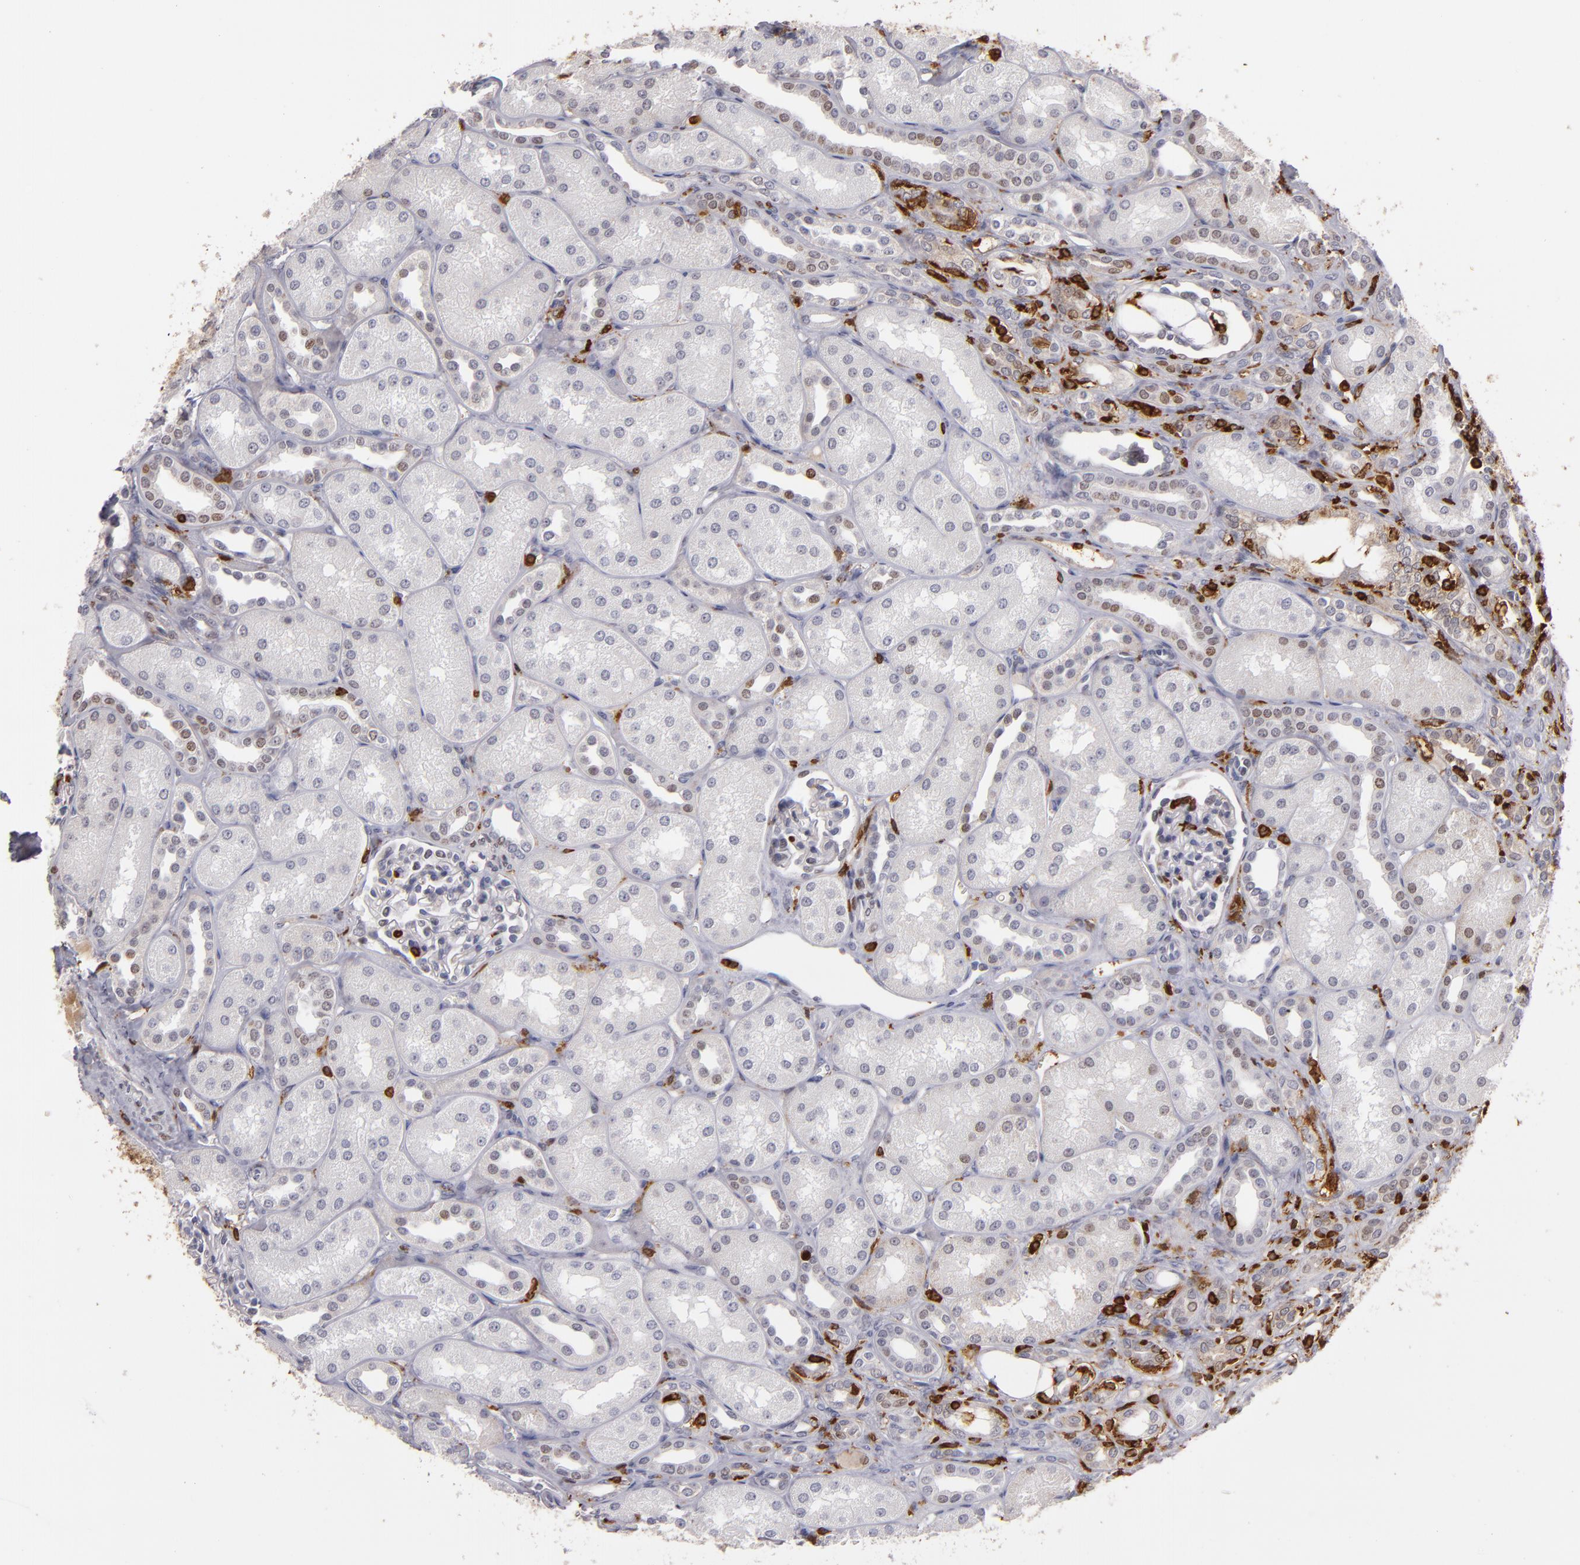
{"staining": {"intensity": "weak", "quantity": "<25%", "location": "nuclear"}, "tissue": "kidney", "cell_type": "Cells in glomeruli", "image_type": "normal", "snomed": [{"axis": "morphology", "description": "Normal tissue, NOS"}, {"axis": "topography", "description": "Kidney"}], "caption": "The micrograph shows no significant positivity in cells in glomeruli of kidney.", "gene": "WAS", "patient": {"sex": "male", "age": 7}}